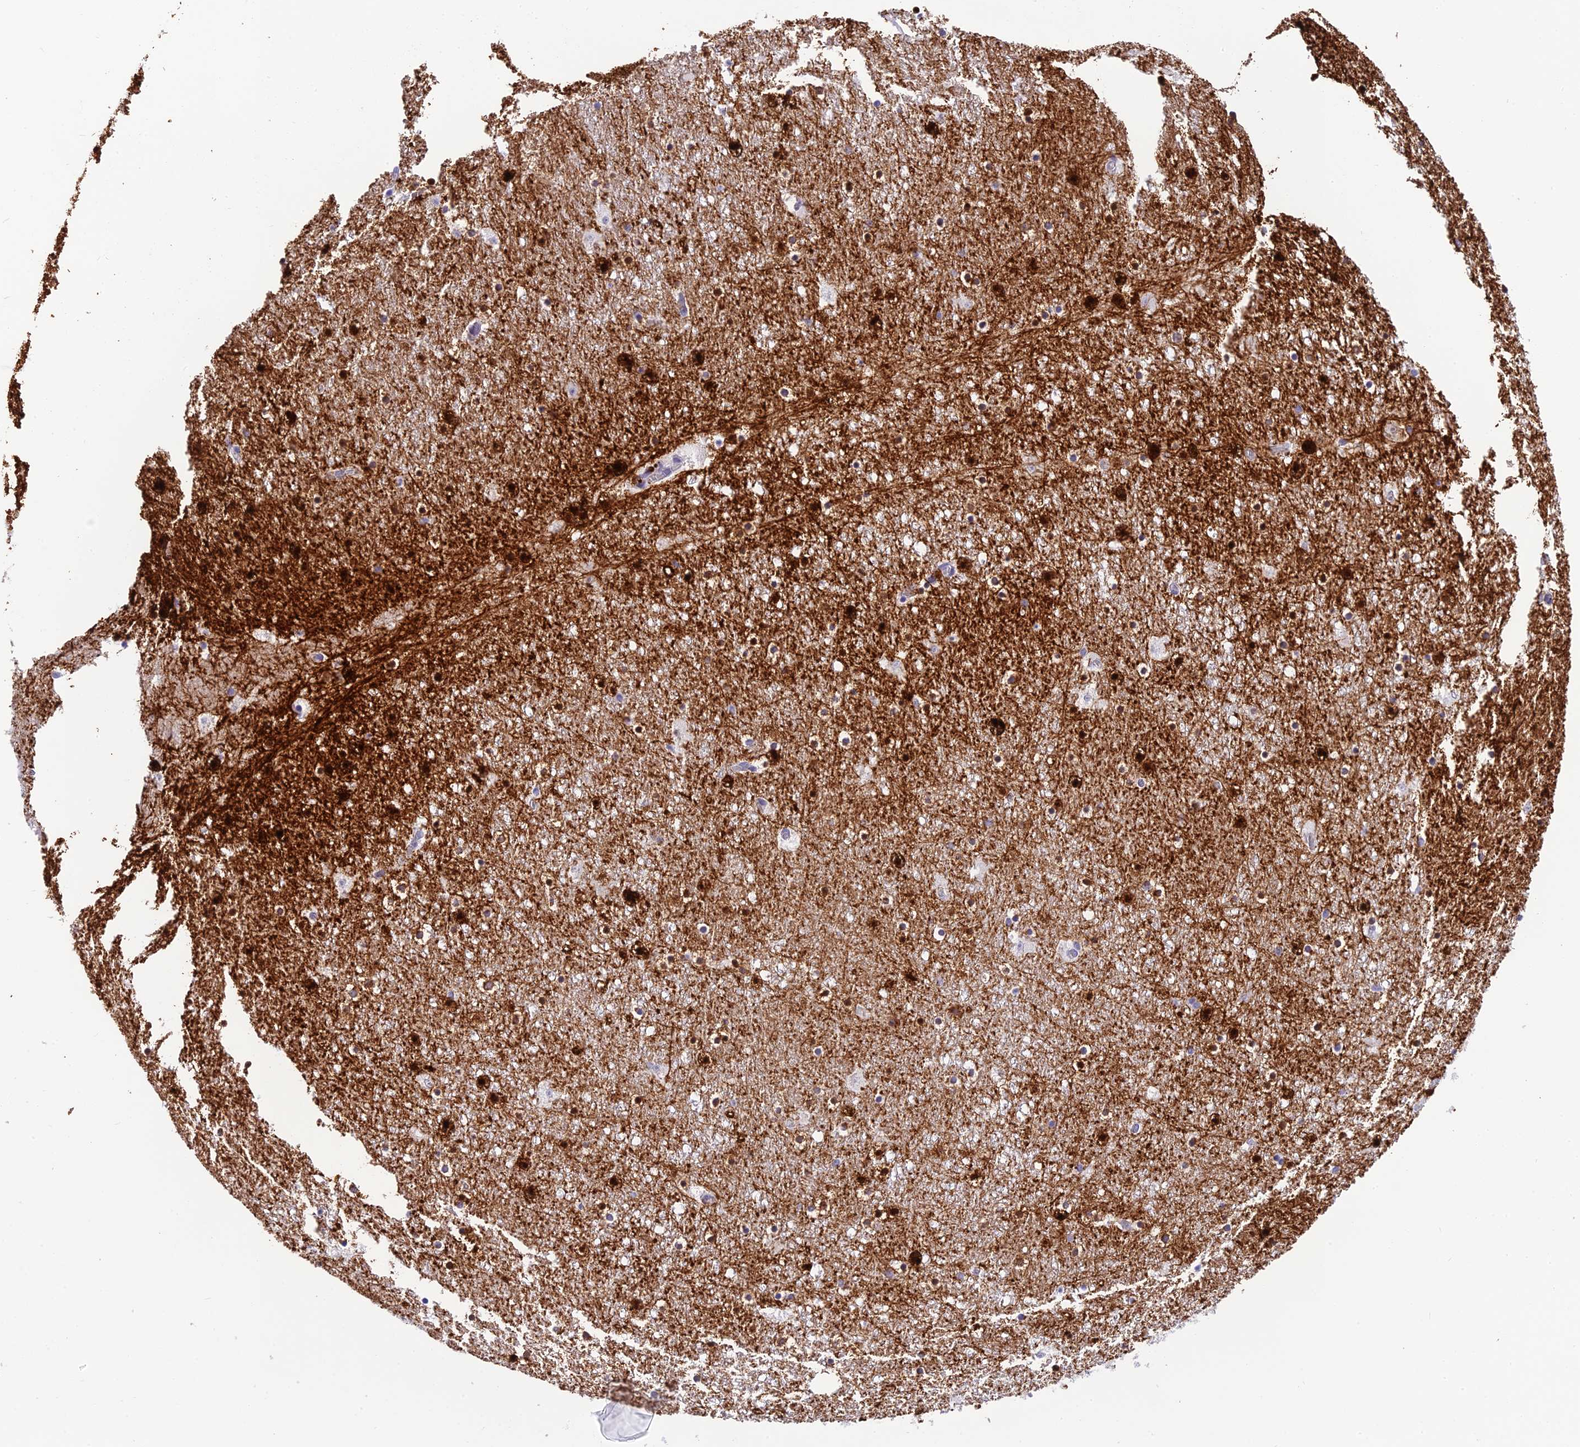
{"staining": {"intensity": "strong", "quantity": "<25%", "location": "cytoplasmic/membranous"}, "tissue": "caudate", "cell_type": "Glial cells", "image_type": "normal", "snomed": [{"axis": "morphology", "description": "Normal tissue, NOS"}, {"axis": "topography", "description": "Lateral ventricle wall"}], "caption": "Protein staining of normal caudate demonstrates strong cytoplasmic/membranous staining in approximately <25% of glial cells.", "gene": "KDELR3", "patient": {"sex": "male", "age": 45}}